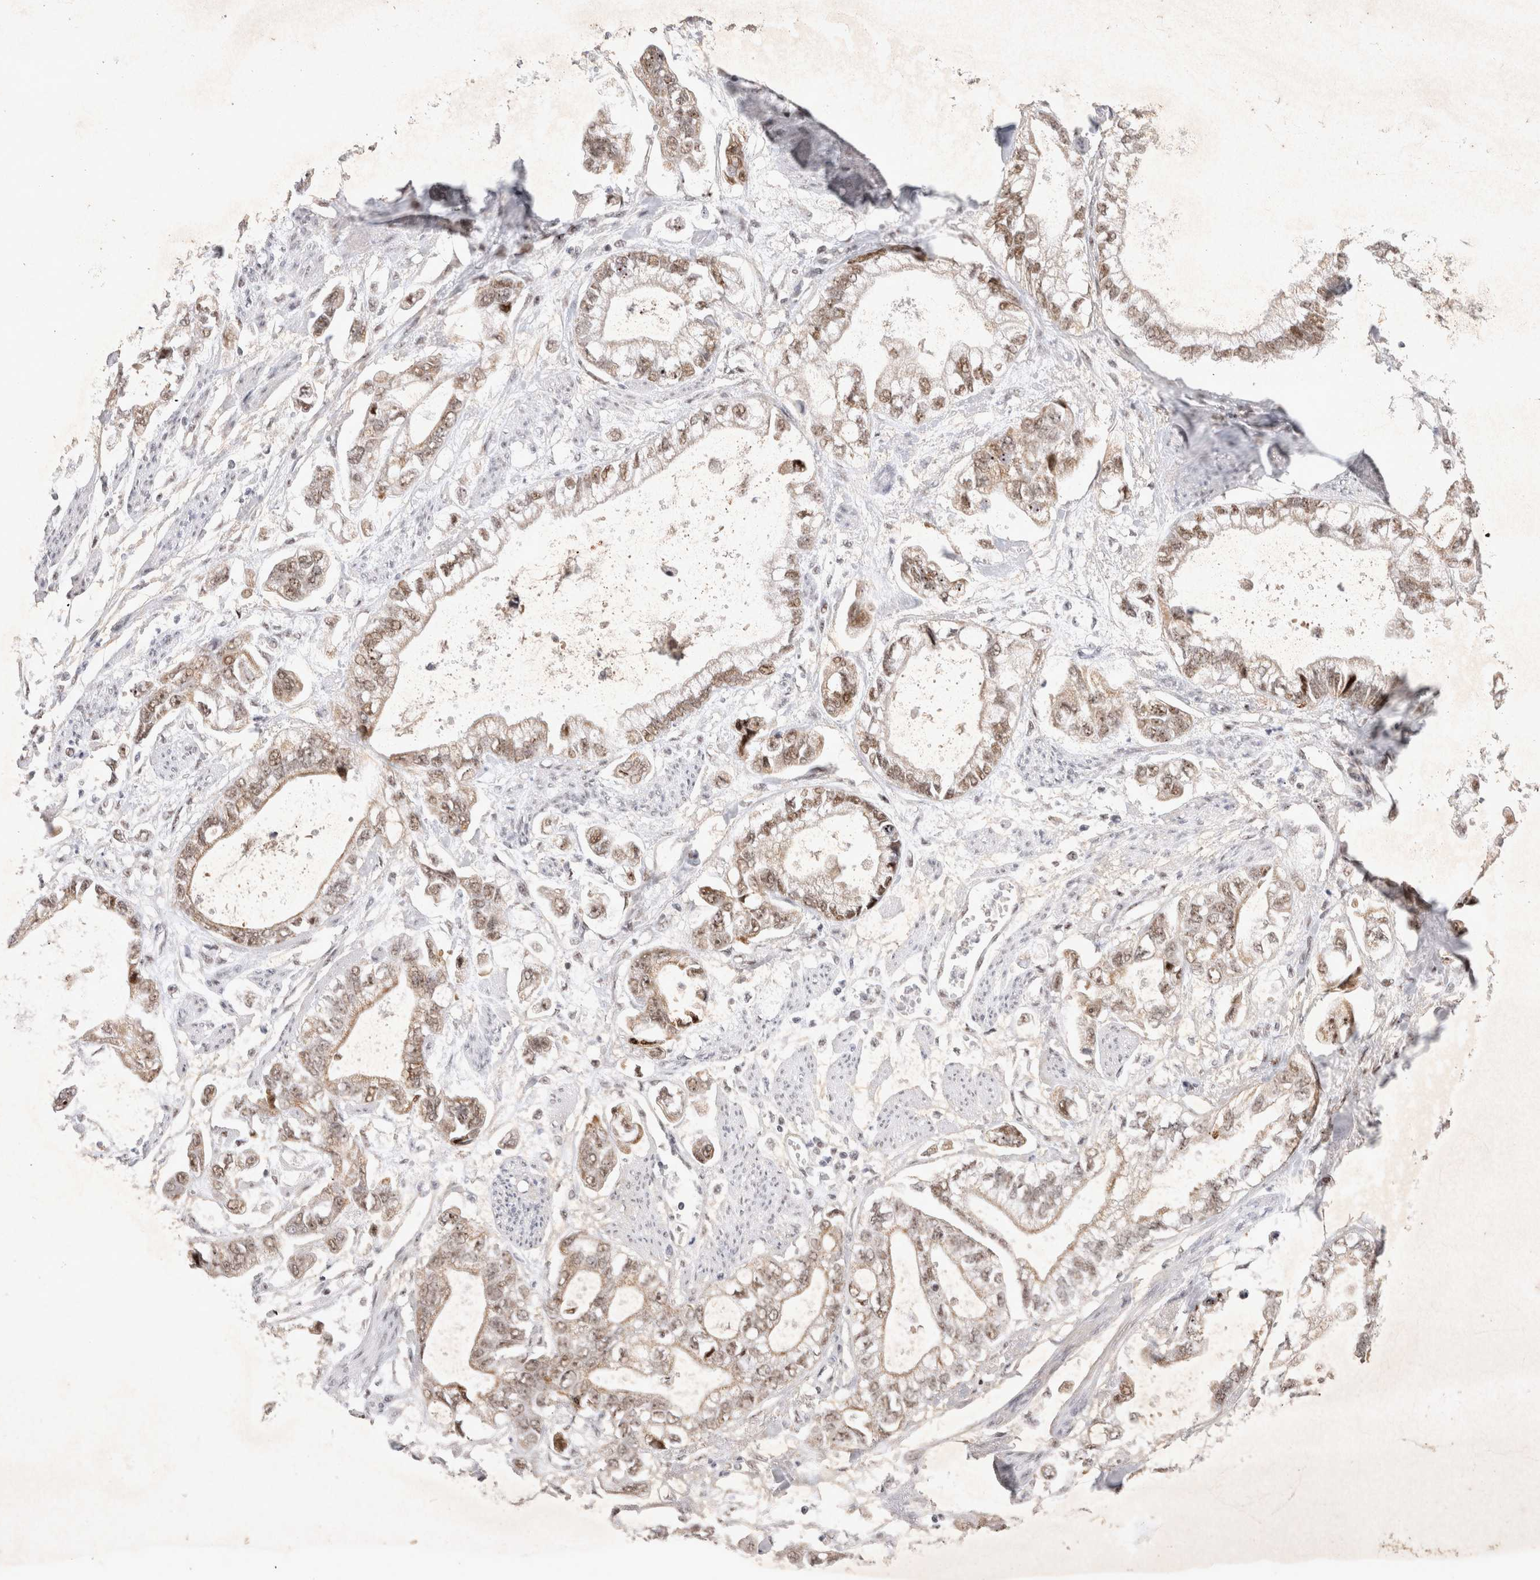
{"staining": {"intensity": "moderate", "quantity": ">75%", "location": "cytoplasmic/membranous,nuclear"}, "tissue": "stomach cancer", "cell_type": "Tumor cells", "image_type": "cancer", "snomed": [{"axis": "morphology", "description": "Normal tissue, NOS"}, {"axis": "morphology", "description": "Adenocarcinoma, NOS"}, {"axis": "topography", "description": "Stomach"}], "caption": "An image of human stomach cancer (adenocarcinoma) stained for a protein shows moderate cytoplasmic/membranous and nuclear brown staining in tumor cells.", "gene": "MRPL37", "patient": {"sex": "male", "age": 62}}